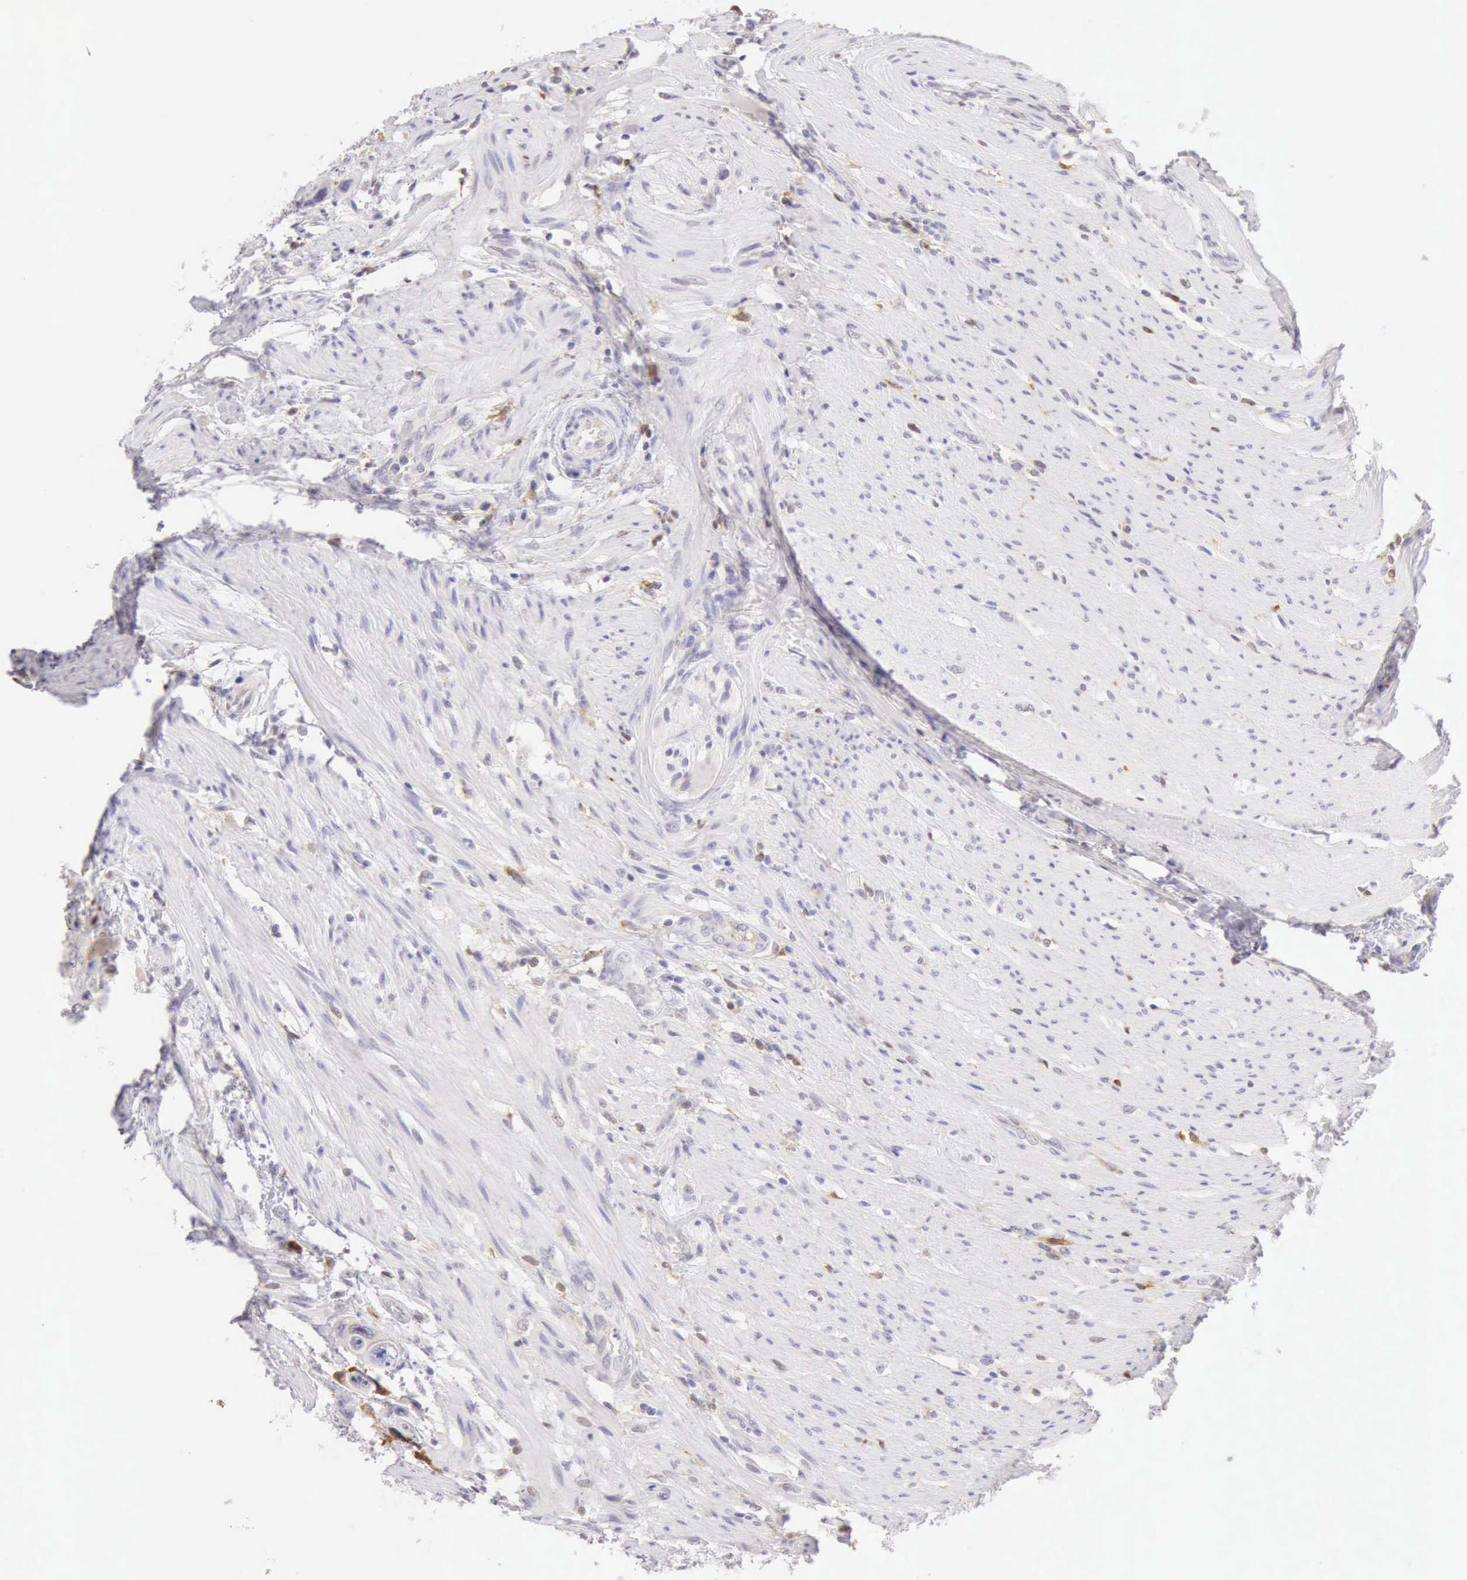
{"staining": {"intensity": "weak", "quantity": "25%-75%", "location": "cytoplasmic/membranous"}, "tissue": "colorectal cancer", "cell_type": "Tumor cells", "image_type": "cancer", "snomed": [{"axis": "morphology", "description": "Adenocarcinoma, NOS"}, {"axis": "topography", "description": "Colon"}], "caption": "A histopathology image showing weak cytoplasmic/membranous positivity in about 25%-75% of tumor cells in colorectal cancer (adenocarcinoma), as visualized by brown immunohistochemical staining.", "gene": "RNASE1", "patient": {"sex": "female", "age": 46}}